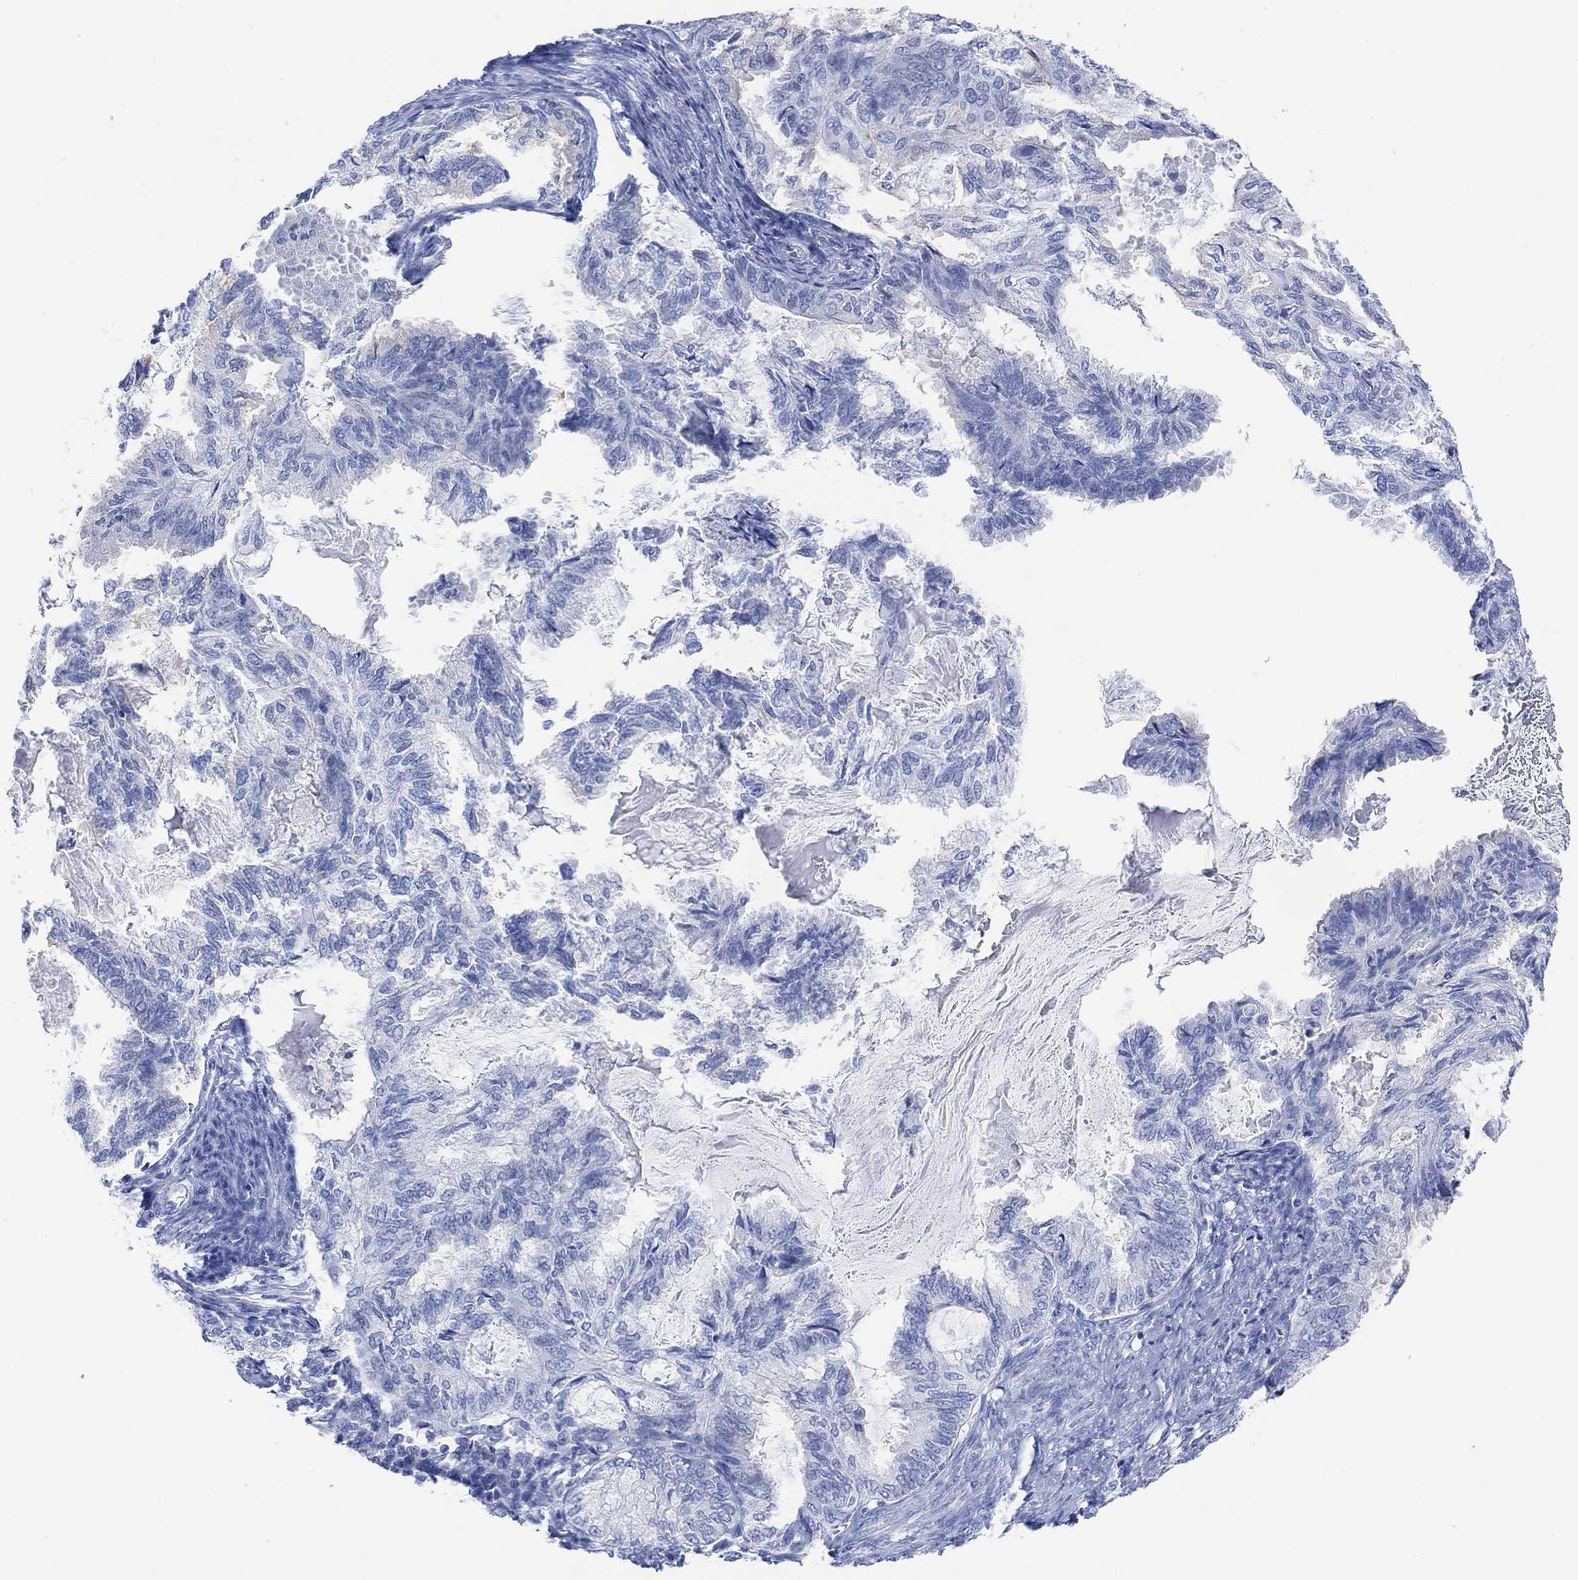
{"staining": {"intensity": "negative", "quantity": "none", "location": "none"}, "tissue": "endometrial cancer", "cell_type": "Tumor cells", "image_type": "cancer", "snomed": [{"axis": "morphology", "description": "Adenocarcinoma, NOS"}, {"axis": "topography", "description": "Endometrium"}], "caption": "Protein analysis of adenocarcinoma (endometrial) exhibits no significant expression in tumor cells.", "gene": "GNG13", "patient": {"sex": "female", "age": 86}}